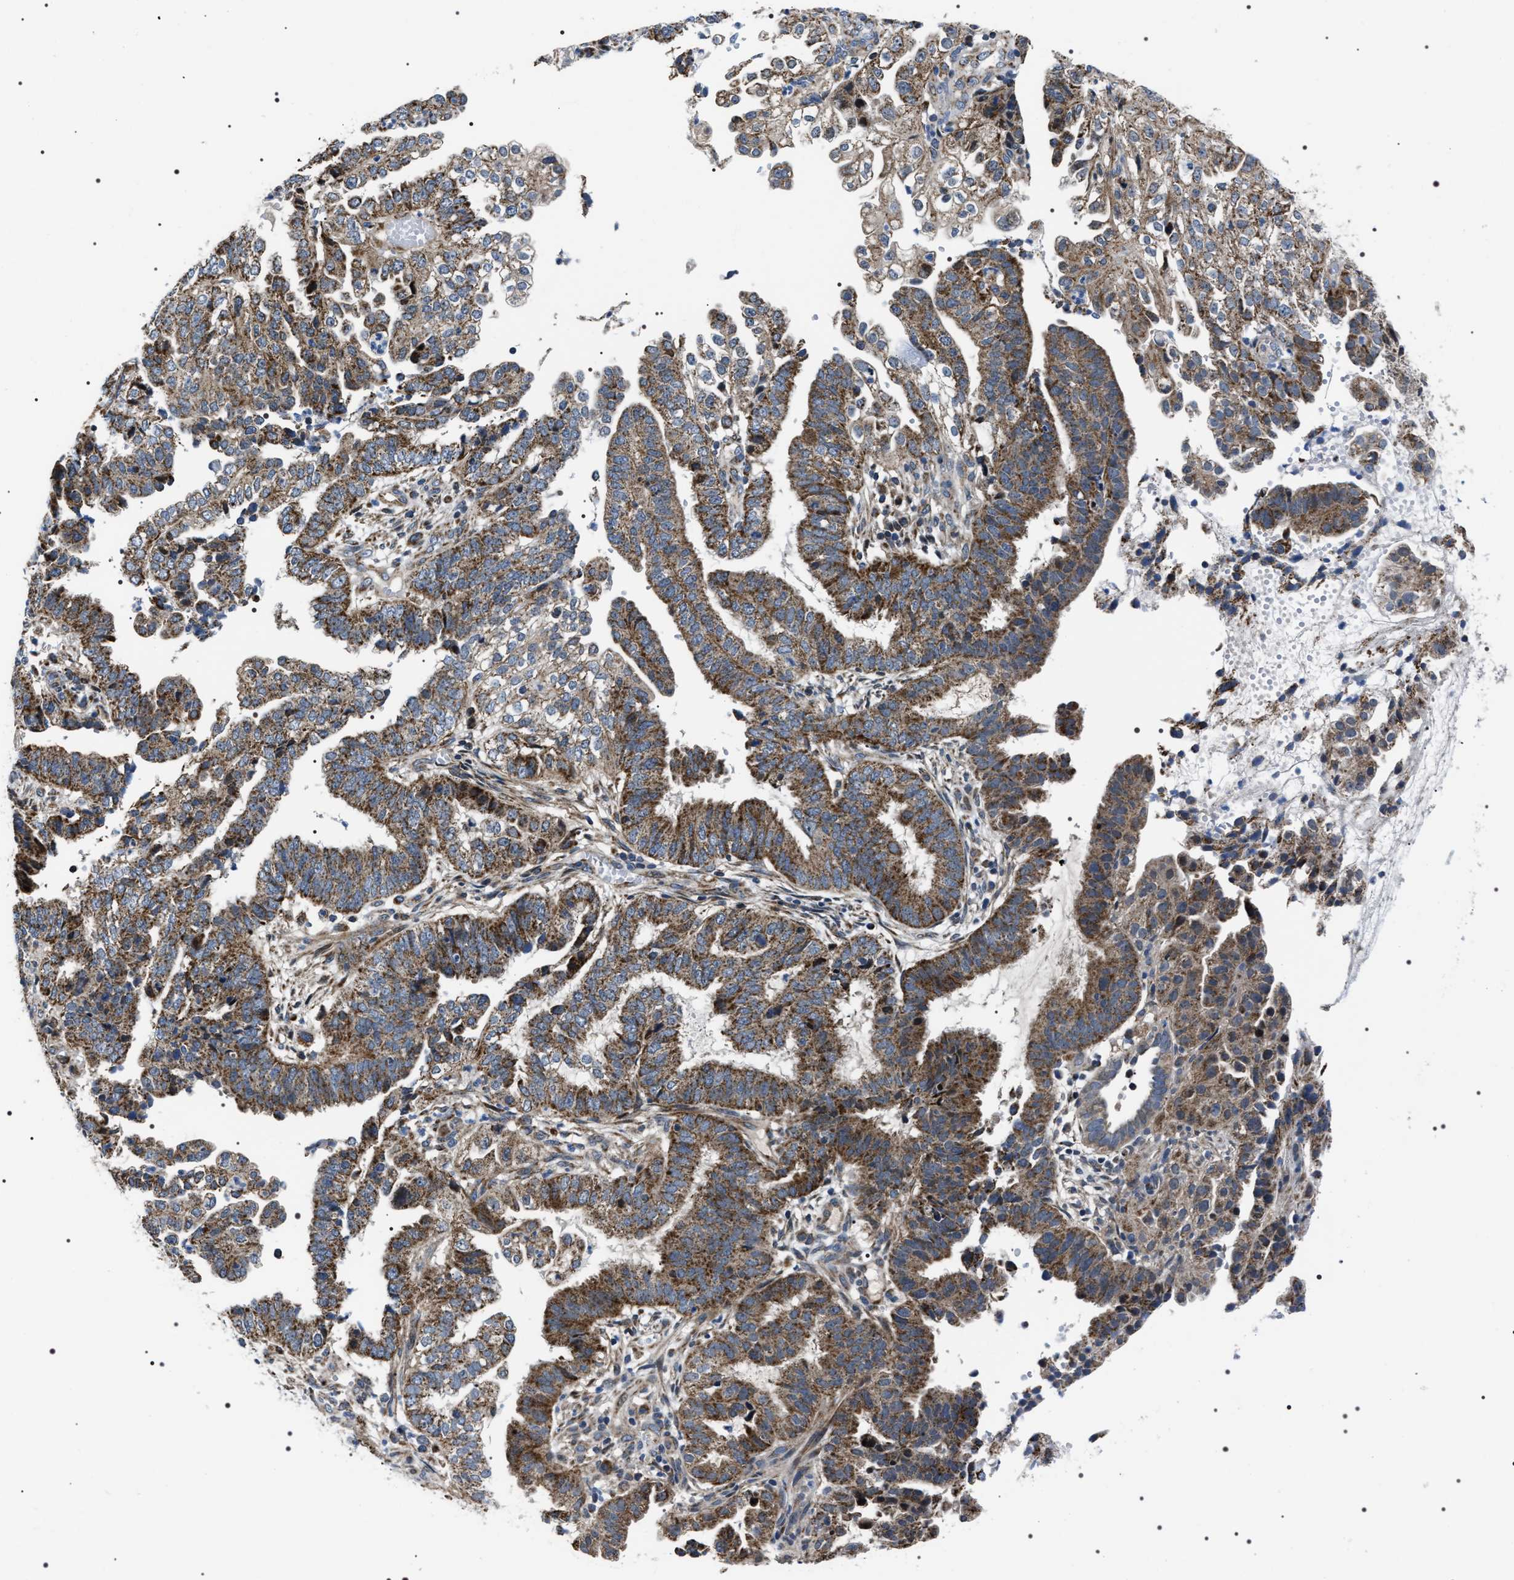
{"staining": {"intensity": "moderate", "quantity": ">75%", "location": "cytoplasmic/membranous"}, "tissue": "endometrial cancer", "cell_type": "Tumor cells", "image_type": "cancer", "snomed": [{"axis": "morphology", "description": "Adenocarcinoma, NOS"}, {"axis": "topography", "description": "Endometrium"}], "caption": "Human endometrial cancer stained with a protein marker demonstrates moderate staining in tumor cells.", "gene": "NTMT1", "patient": {"sex": "female", "age": 51}}